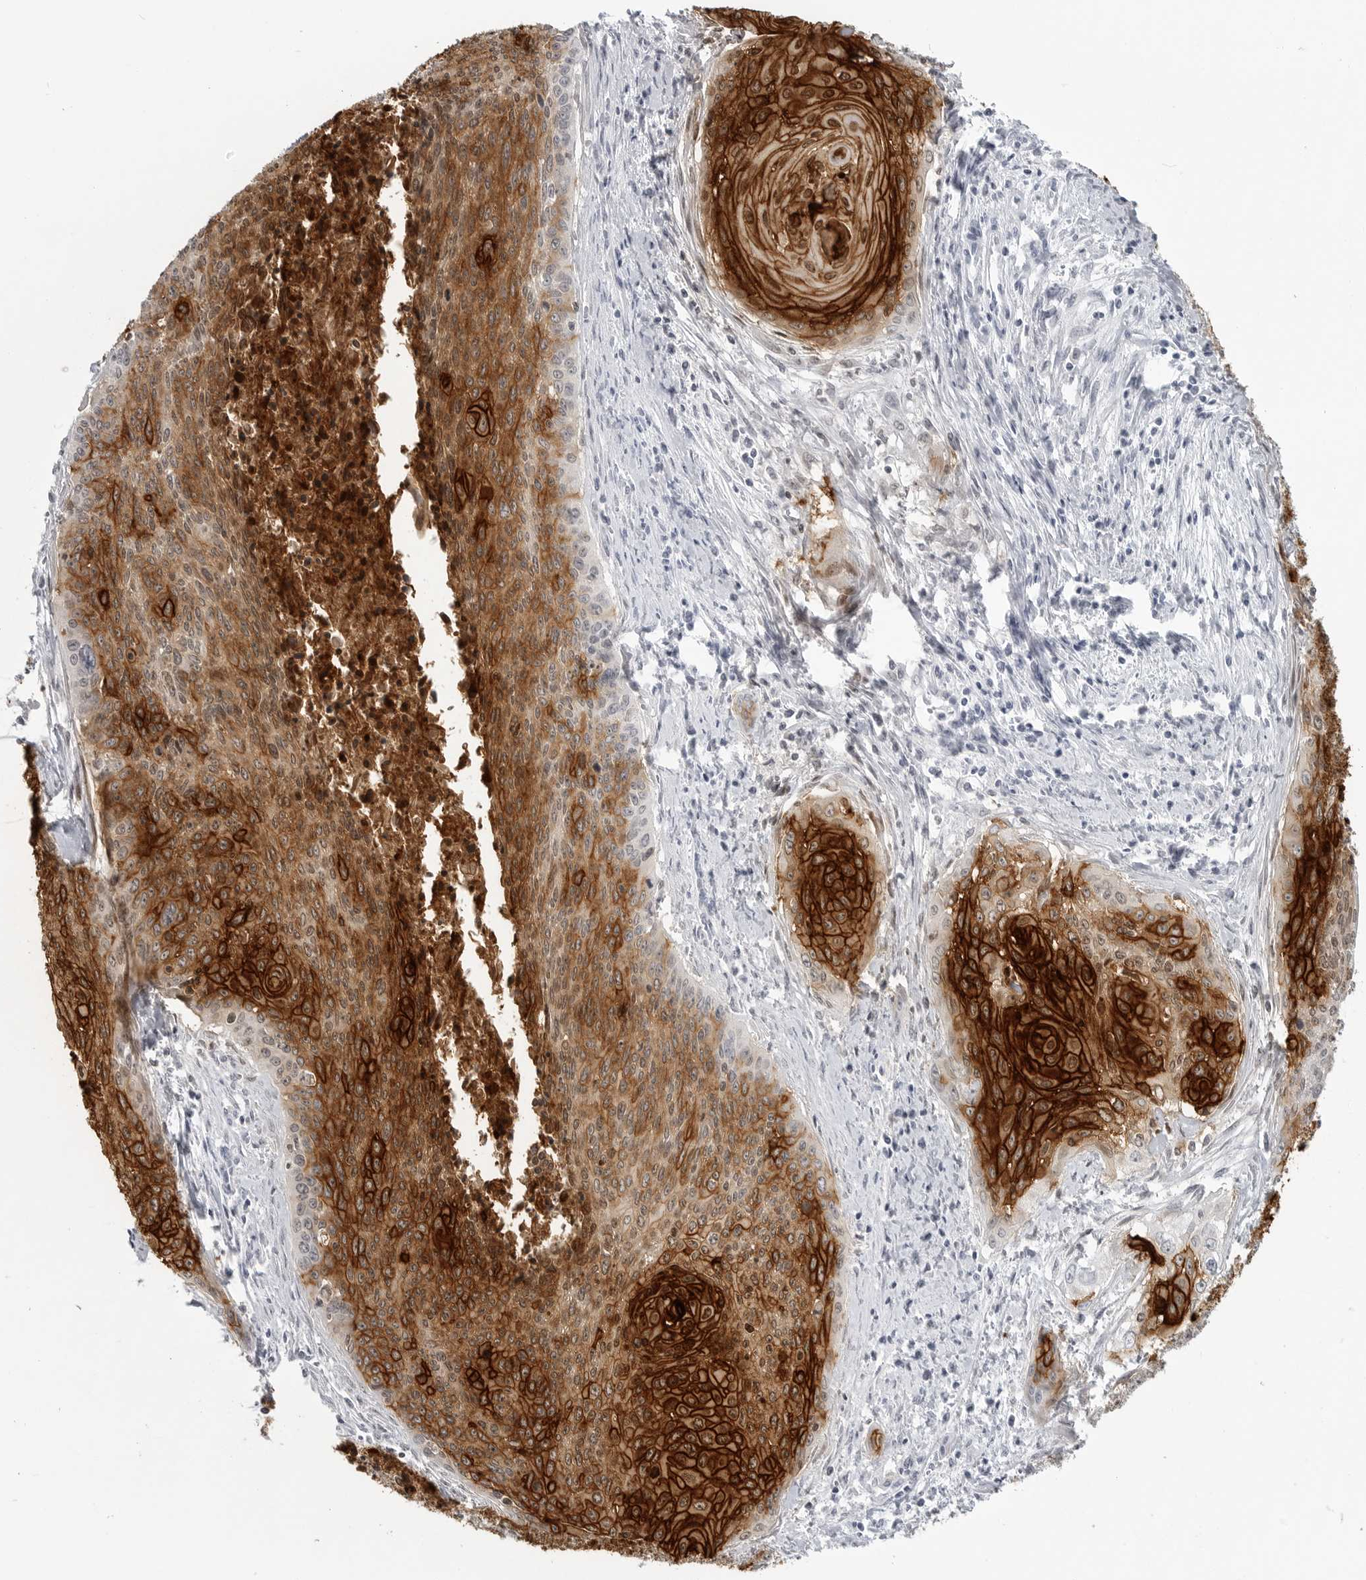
{"staining": {"intensity": "strong", "quantity": ">75%", "location": "cytoplasmic/membranous"}, "tissue": "cervical cancer", "cell_type": "Tumor cells", "image_type": "cancer", "snomed": [{"axis": "morphology", "description": "Squamous cell carcinoma, NOS"}, {"axis": "topography", "description": "Cervix"}], "caption": "IHC micrograph of human cervical cancer (squamous cell carcinoma) stained for a protein (brown), which reveals high levels of strong cytoplasmic/membranous staining in about >75% of tumor cells.", "gene": "LY6D", "patient": {"sex": "female", "age": 55}}